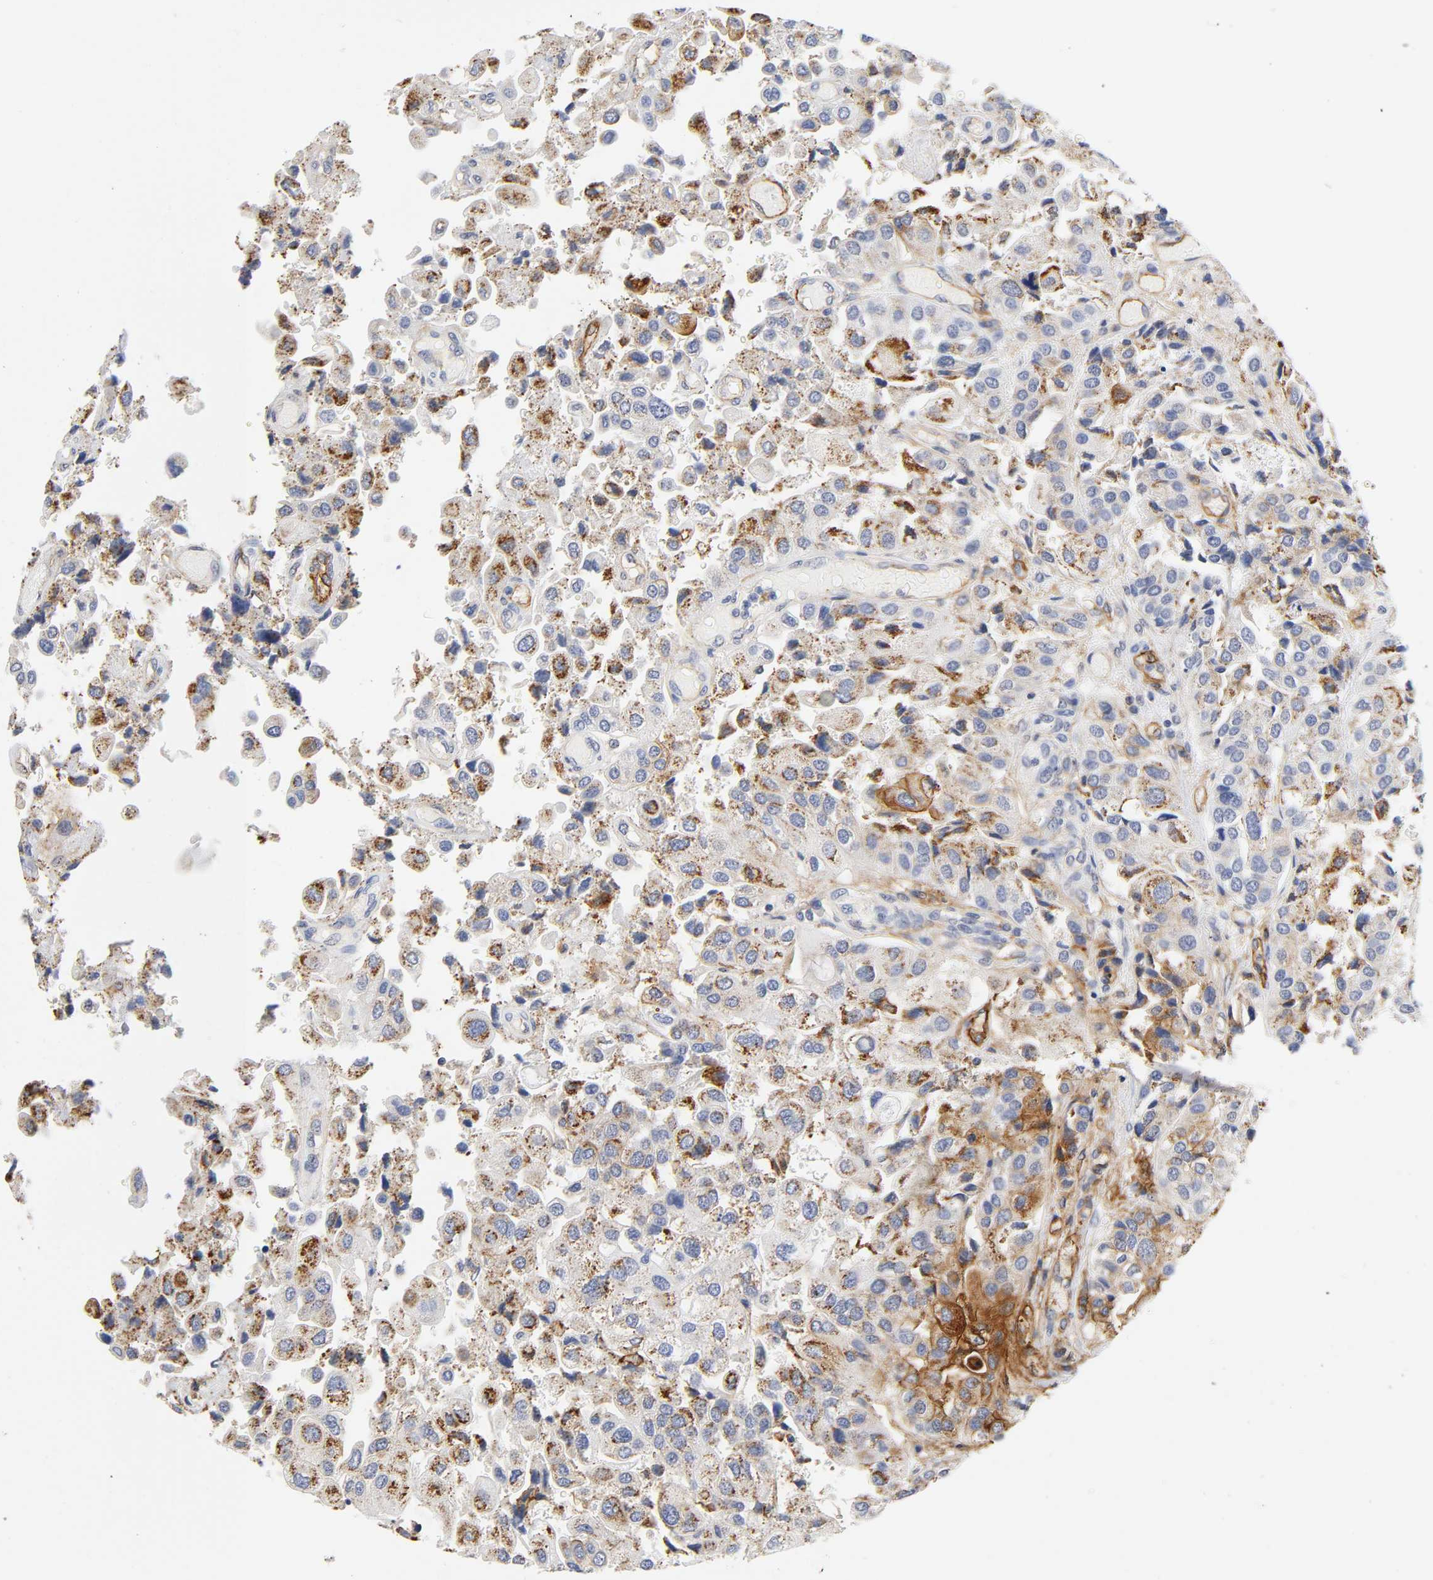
{"staining": {"intensity": "strong", "quantity": "<25%", "location": "cytoplasmic/membranous"}, "tissue": "urothelial cancer", "cell_type": "Tumor cells", "image_type": "cancer", "snomed": [{"axis": "morphology", "description": "Urothelial carcinoma, High grade"}, {"axis": "topography", "description": "Urinary bladder"}], "caption": "Immunohistochemical staining of urothelial cancer displays medium levels of strong cytoplasmic/membranous protein positivity in approximately <25% of tumor cells. (IHC, brightfield microscopy, high magnification).", "gene": "ICAM1", "patient": {"sex": "female", "age": 64}}